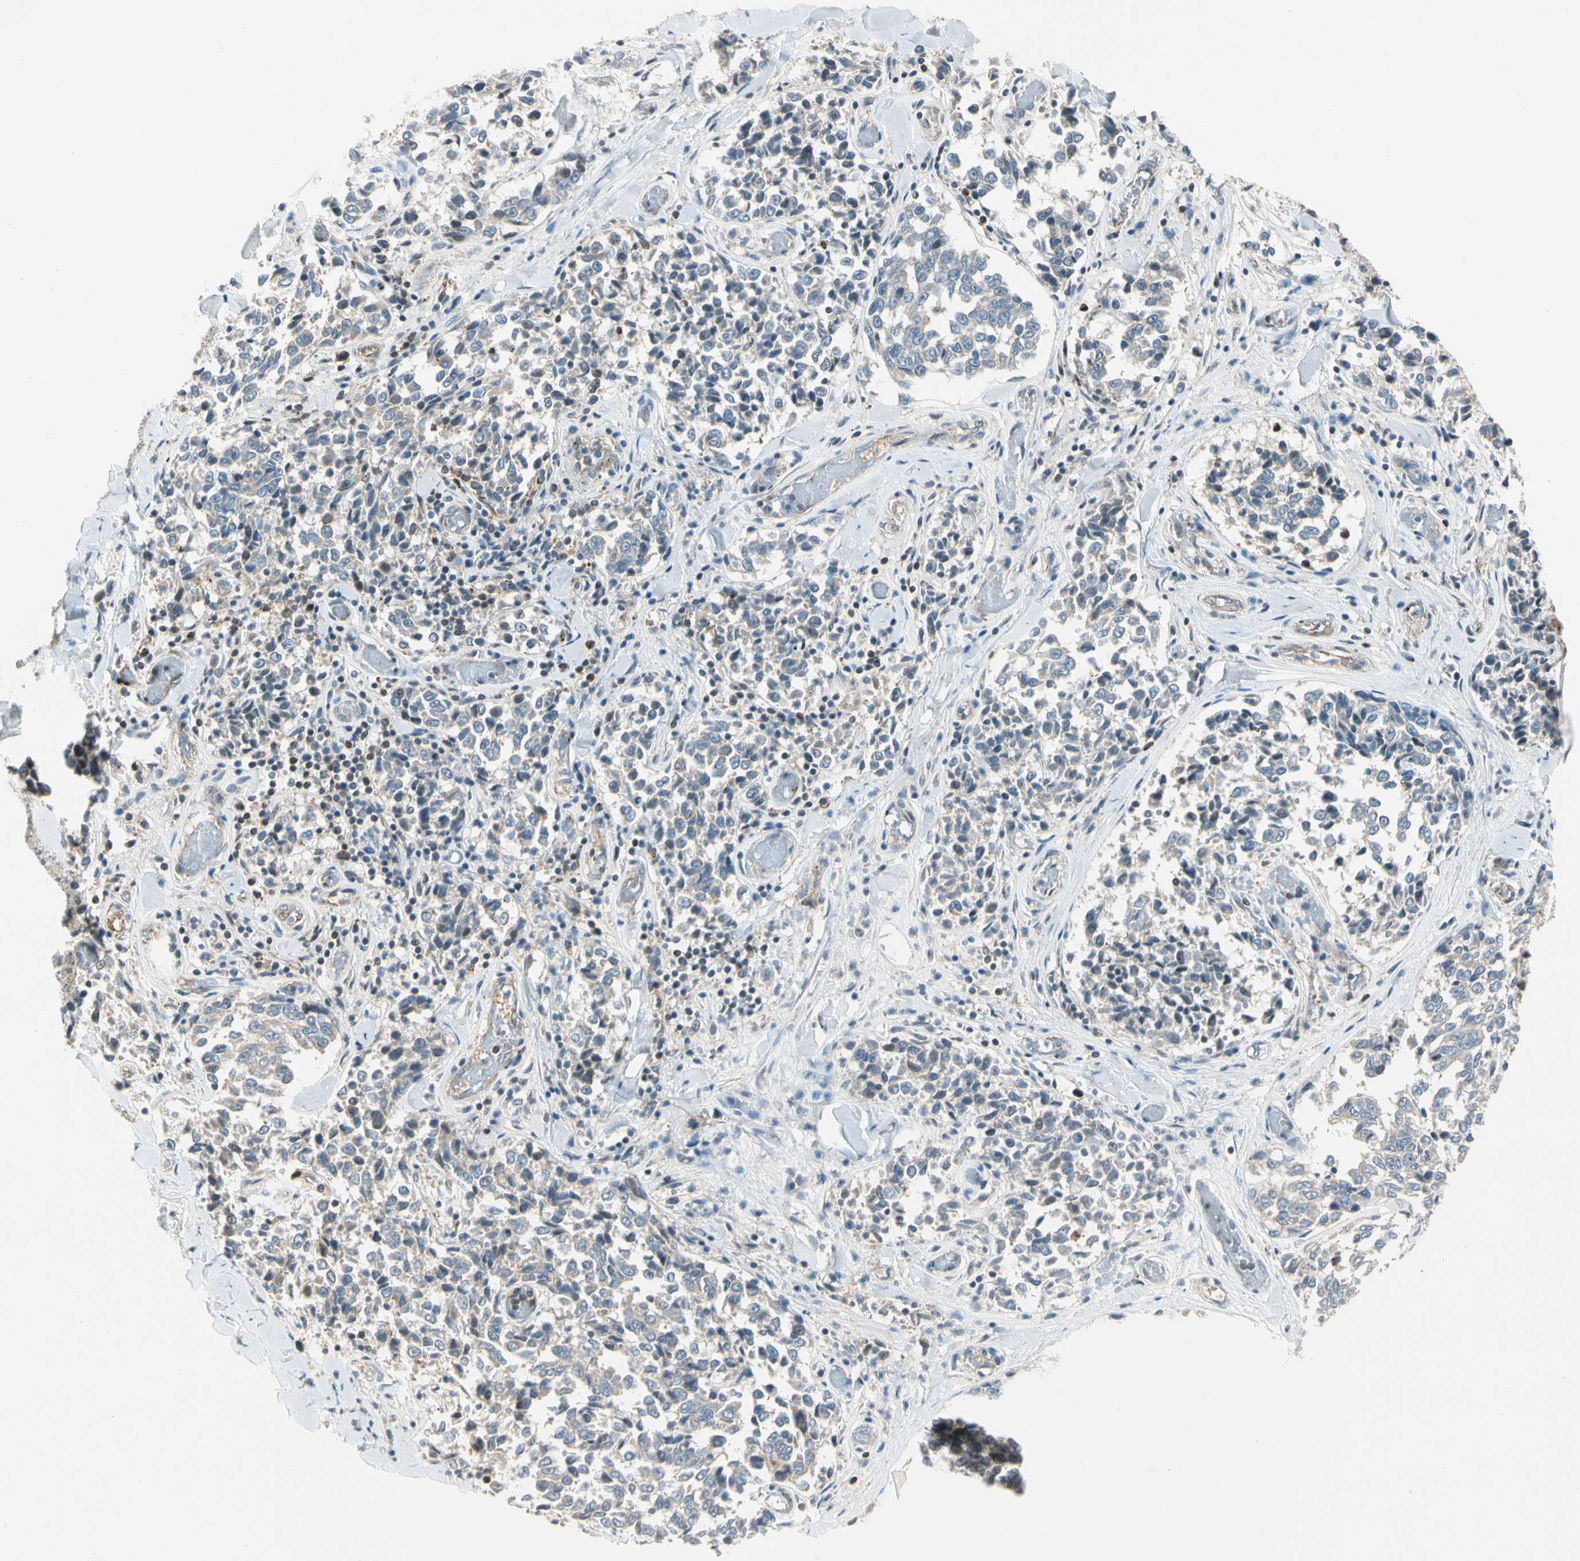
{"staining": {"intensity": "weak", "quantity": "25%-75%", "location": "cytoplasmic/membranous"}, "tissue": "melanoma", "cell_type": "Tumor cells", "image_type": "cancer", "snomed": [{"axis": "morphology", "description": "Malignant melanoma, NOS"}, {"axis": "topography", "description": "Skin"}], "caption": "DAB immunohistochemical staining of melanoma demonstrates weak cytoplasmic/membranous protein staining in approximately 25%-75% of tumor cells.", "gene": "CDH6", "patient": {"sex": "female", "age": 64}}